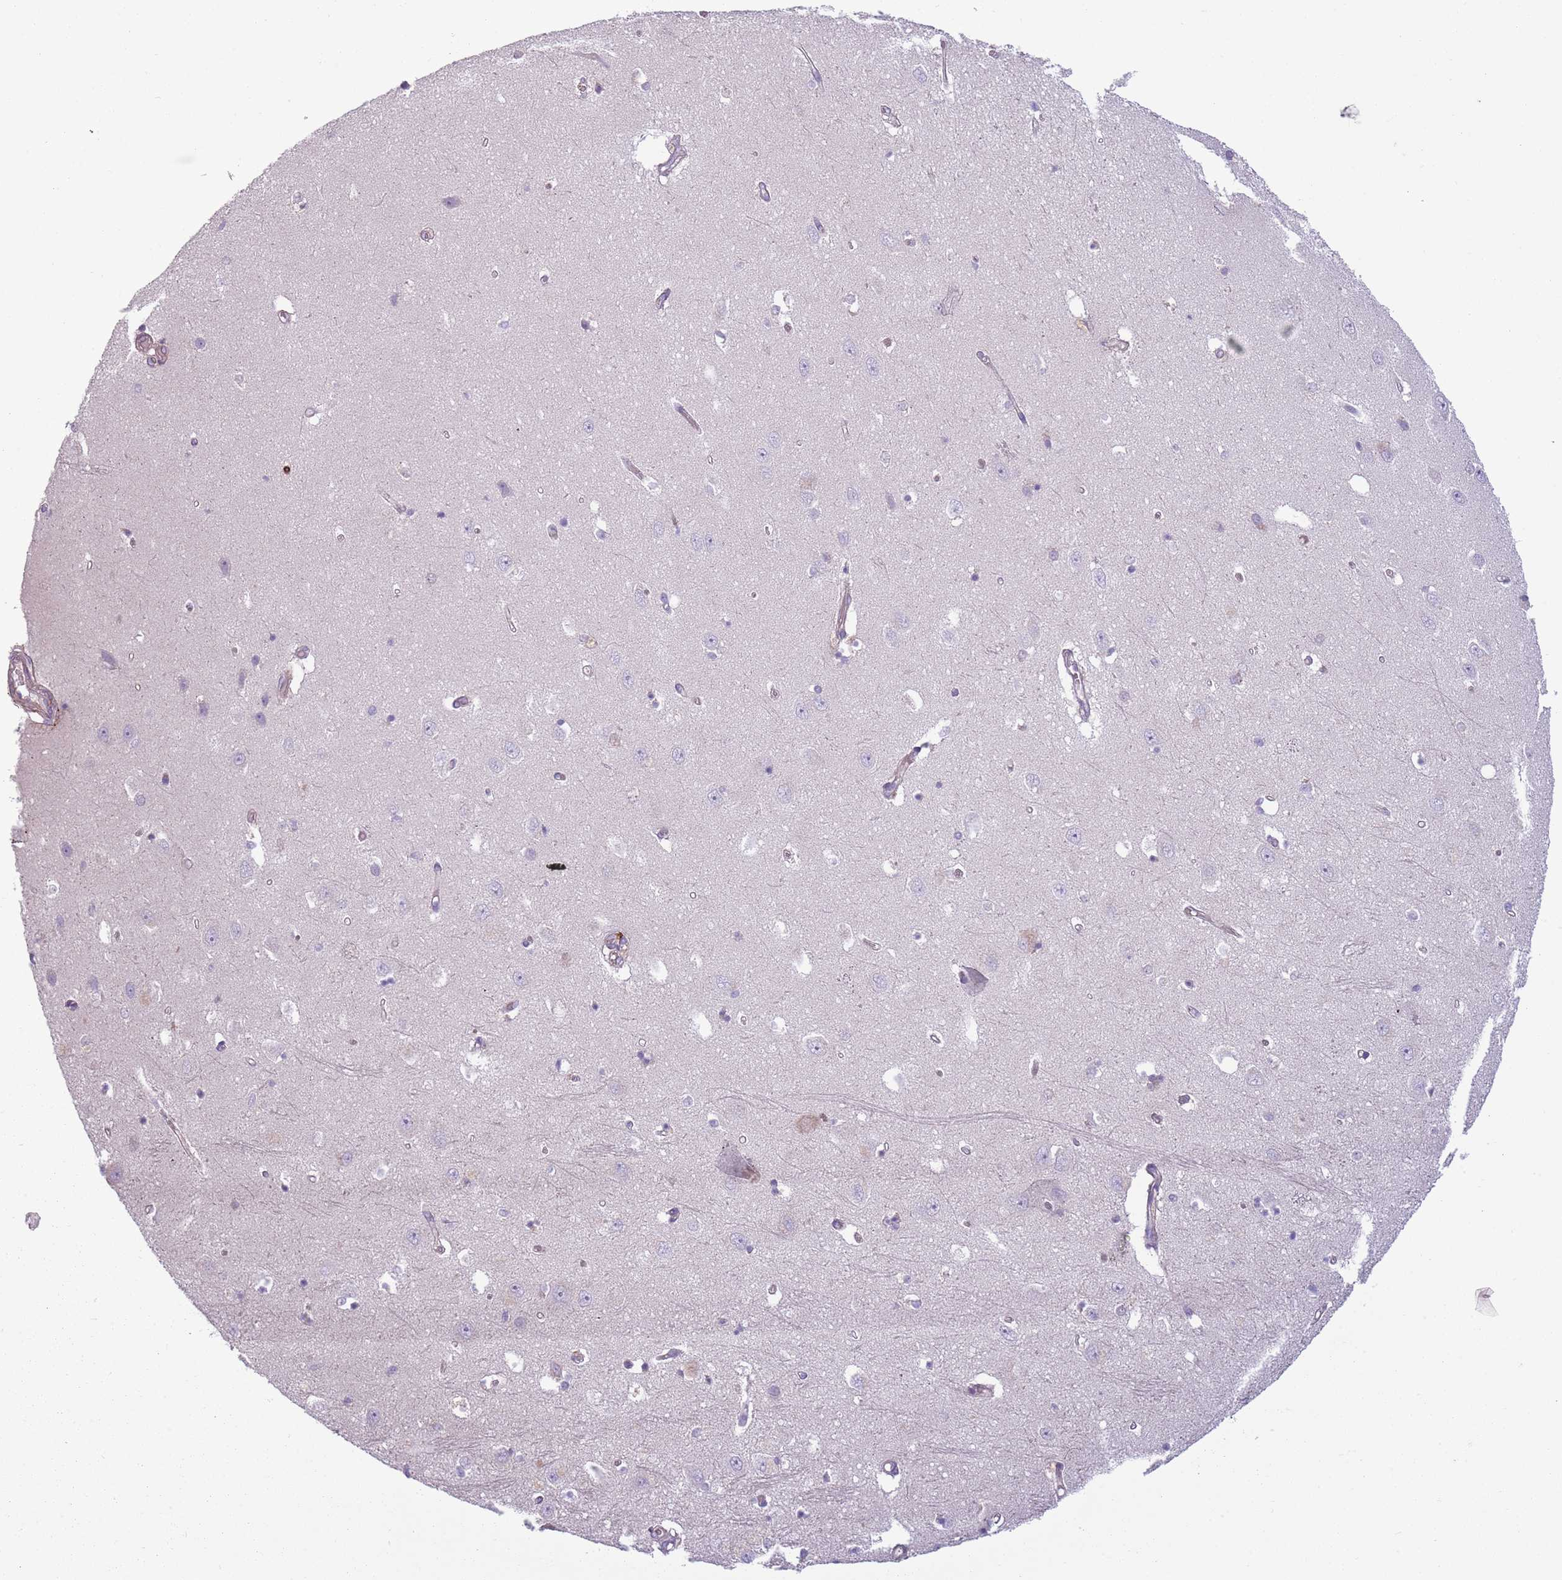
{"staining": {"intensity": "negative", "quantity": "none", "location": "none"}, "tissue": "hippocampus", "cell_type": "Glial cells", "image_type": "normal", "snomed": [{"axis": "morphology", "description": "Normal tissue, NOS"}, {"axis": "topography", "description": "Hippocampus"}], "caption": "IHC histopathology image of normal hippocampus: hippocampus stained with DAB (3,3'-diaminobenzidine) demonstrates no significant protein positivity in glial cells.", "gene": "ZNF583", "patient": {"sex": "female", "age": 64}}